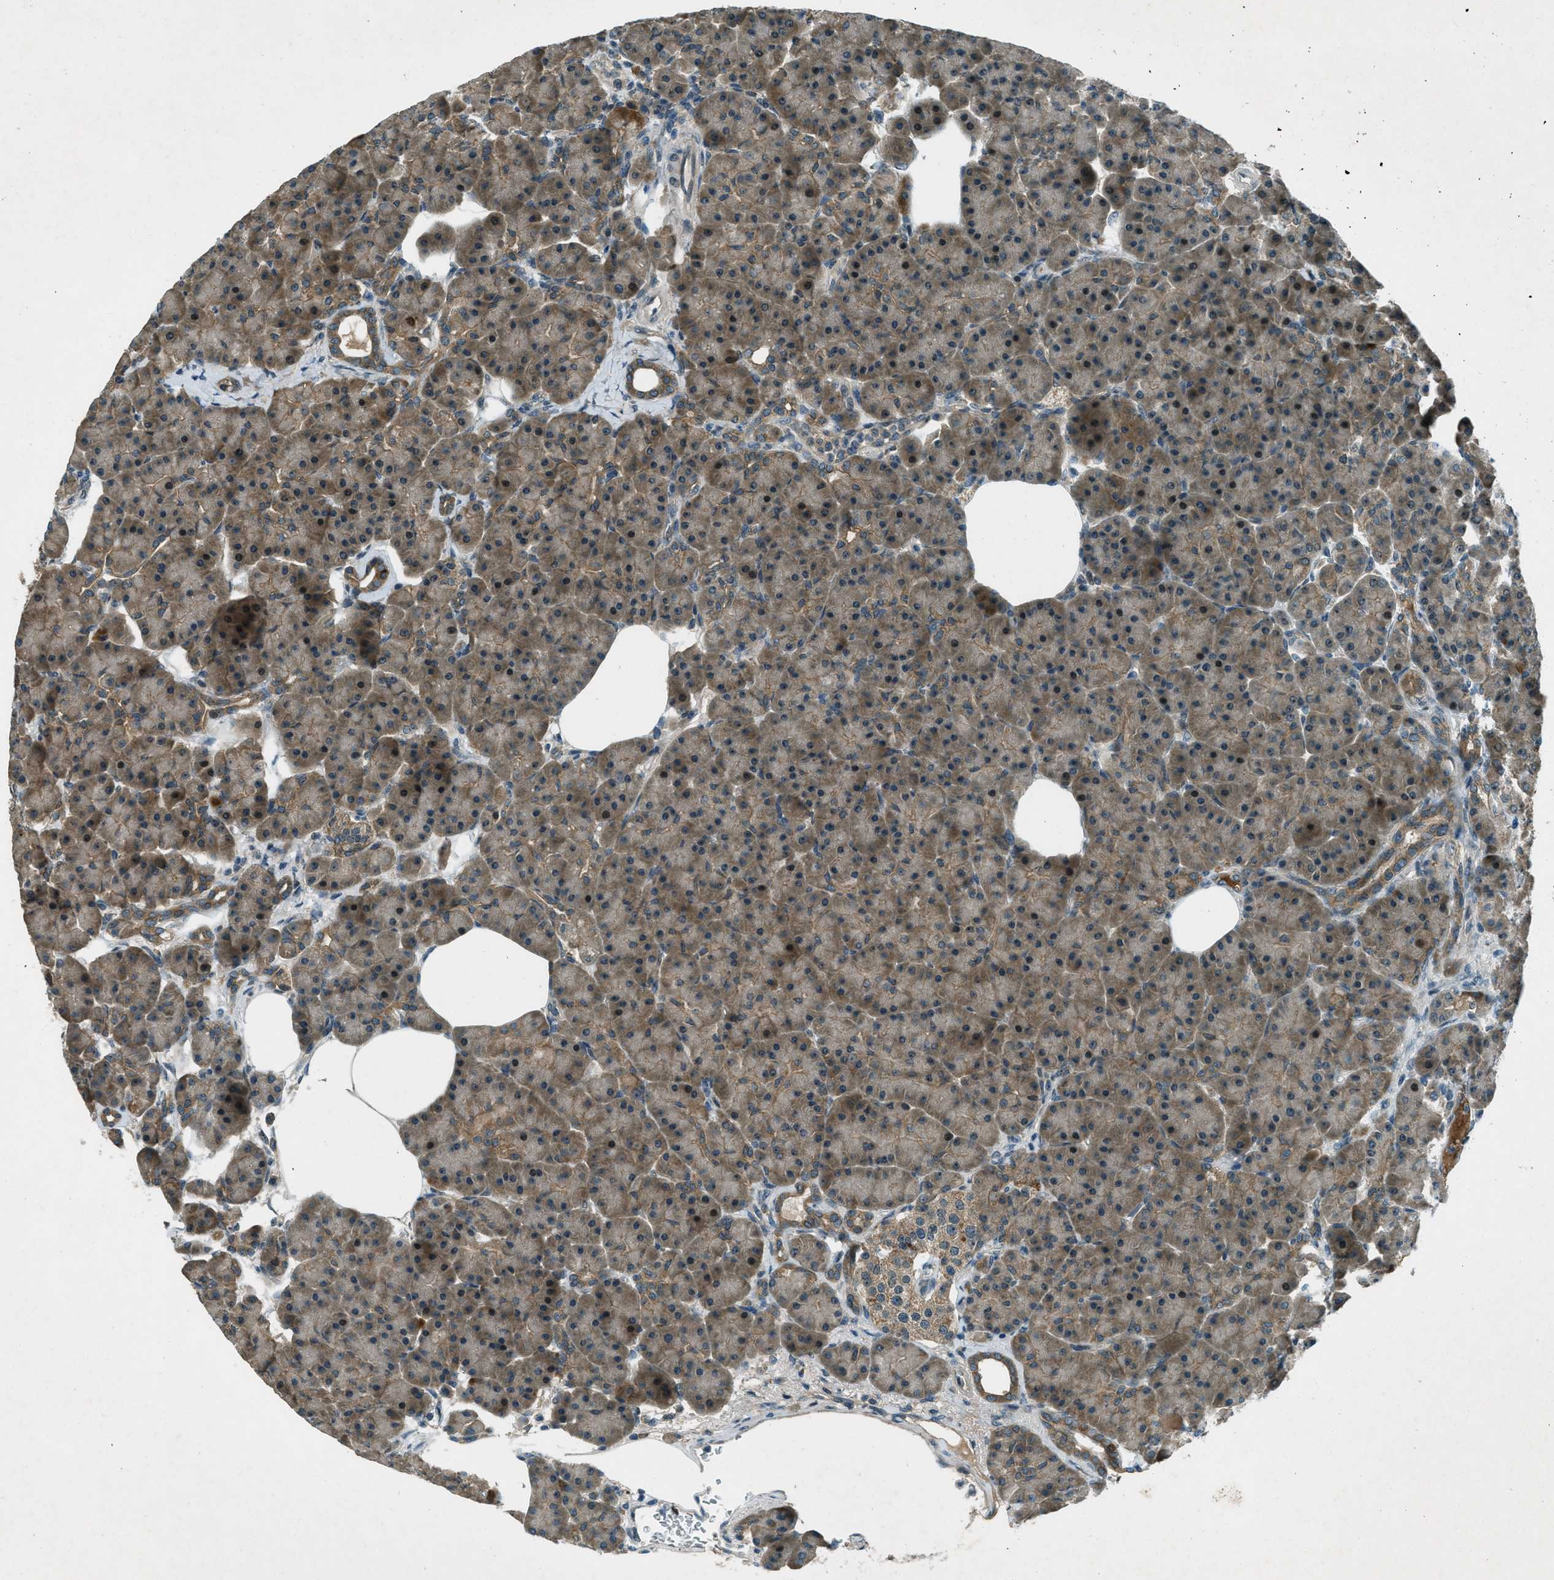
{"staining": {"intensity": "moderate", "quantity": ">75%", "location": "cytoplasmic/membranous"}, "tissue": "pancreas", "cell_type": "Exocrine glandular cells", "image_type": "normal", "snomed": [{"axis": "morphology", "description": "Normal tissue, NOS"}, {"axis": "topography", "description": "Pancreas"}], "caption": "The immunohistochemical stain highlights moderate cytoplasmic/membranous positivity in exocrine glandular cells of benign pancreas.", "gene": "STK11", "patient": {"sex": "female", "age": 70}}